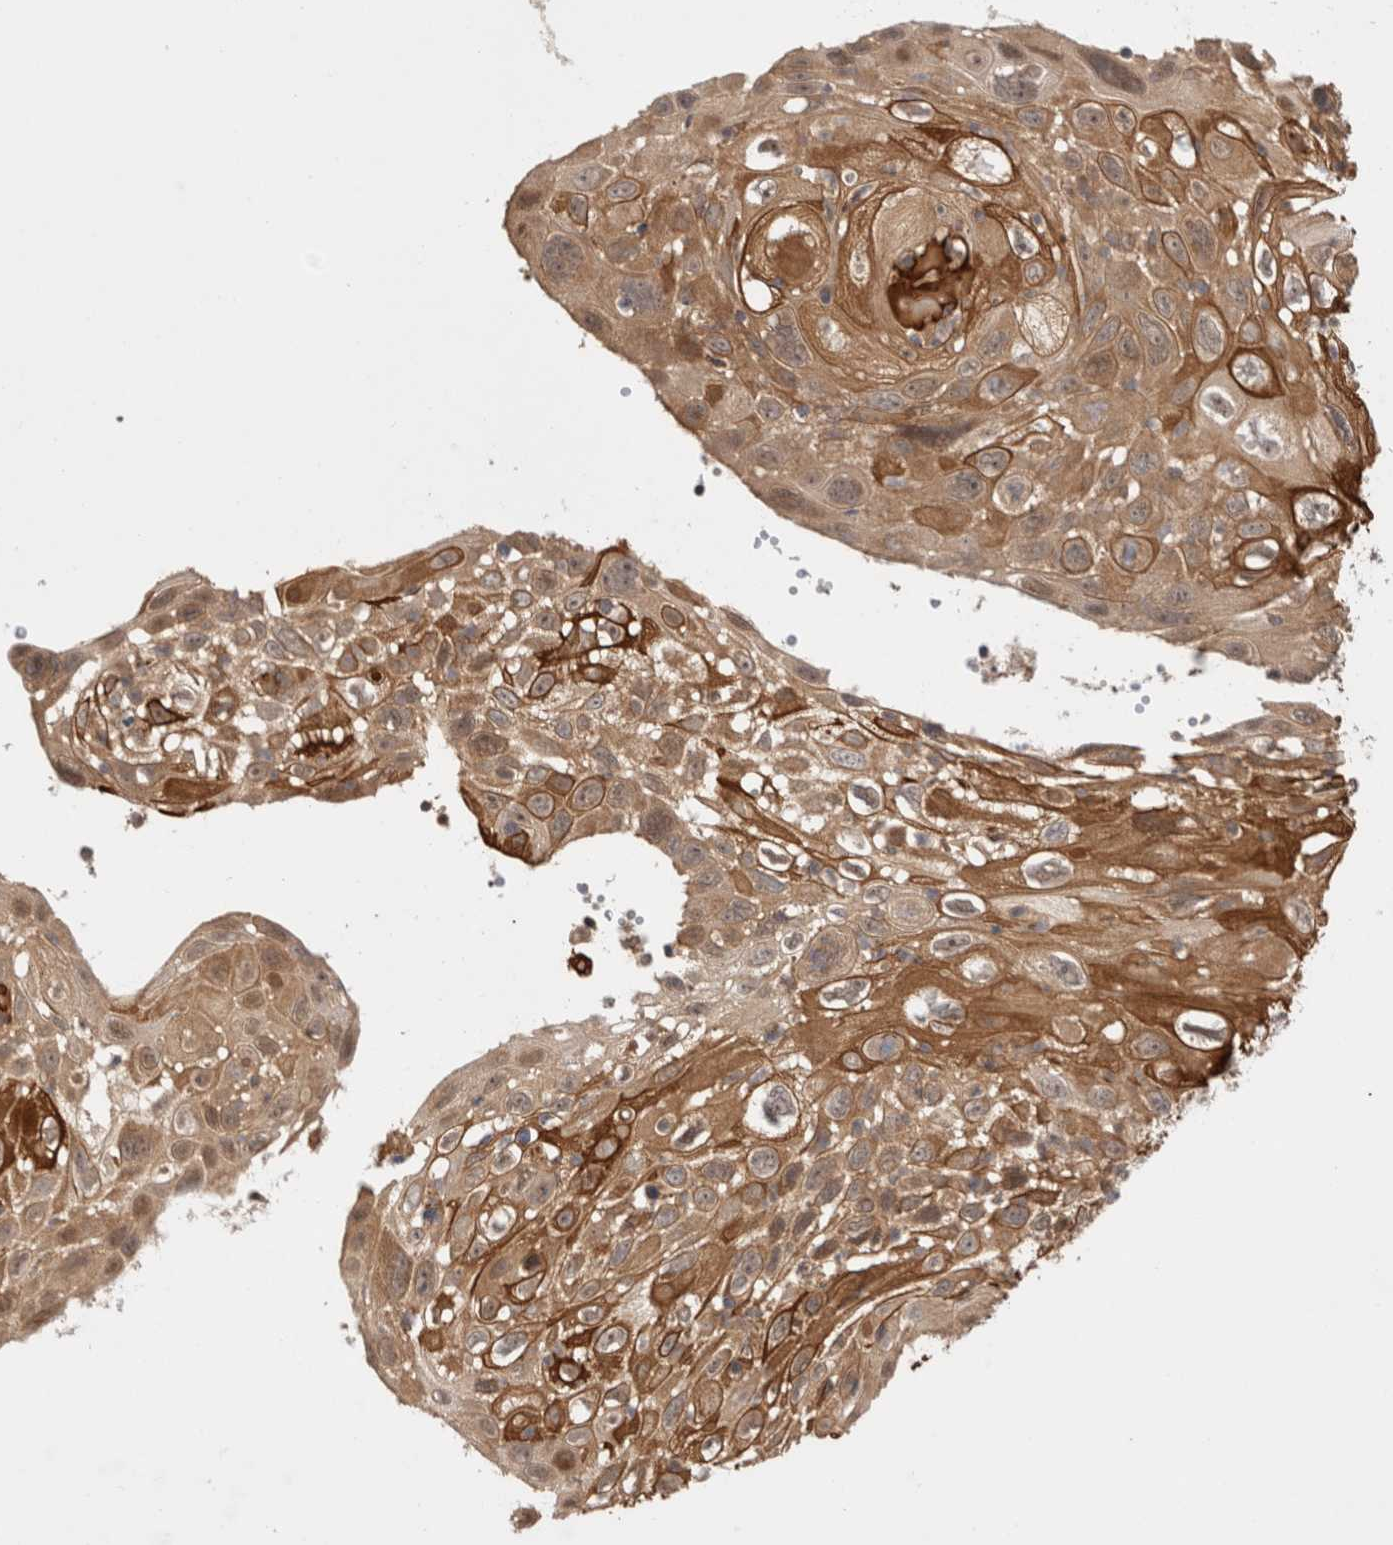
{"staining": {"intensity": "moderate", "quantity": ">75%", "location": "cytoplasmic/membranous"}, "tissue": "cervical cancer", "cell_type": "Tumor cells", "image_type": "cancer", "snomed": [{"axis": "morphology", "description": "Squamous cell carcinoma, NOS"}, {"axis": "topography", "description": "Cervix"}], "caption": "Protein positivity by immunohistochemistry reveals moderate cytoplasmic/membranous positivity in about >75% of tumor cells in cervical cancer (squamous cell carcinoma). (IHC, brightfield microscopy, high magnification).", "gene": "VPS28", "patient": {"sex": "female", "age": 70}}